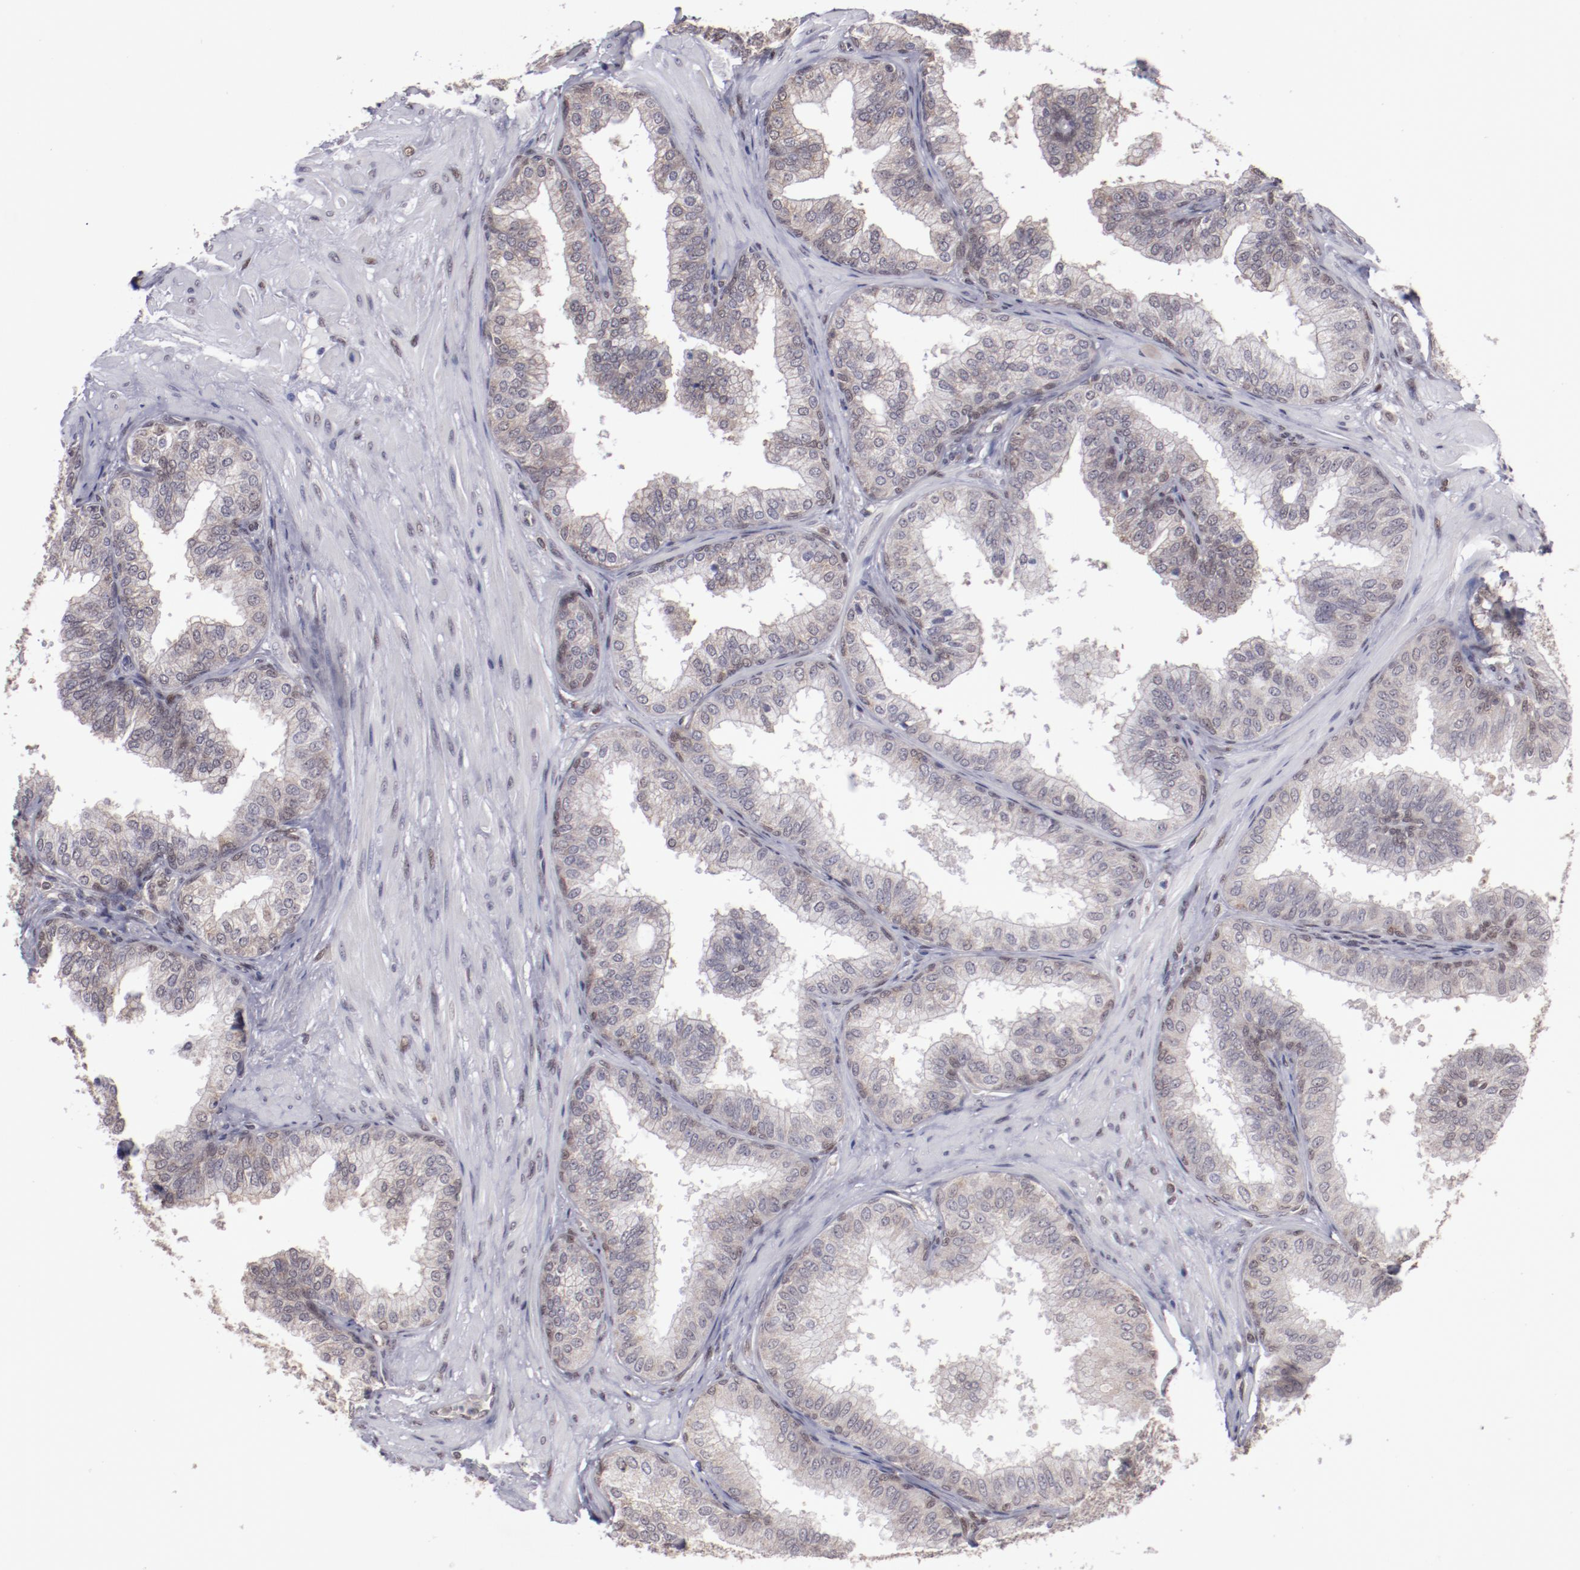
{"staining": {"intensity": "weak", "quantity": "<25%", "location": "cytoplasmic/membranous"}, "tissue": "prostate", "cell_type": "Glandular cells", "image_type": "normal", "snomed": [{"axis": "morphology", "description": "Normal tissue, NOS"}, {"axis": "topography", "description": "Prostate"}], "caption": "Immunohistochemical staining of unremarkable prostate shows no significant staining in glandular cells. (Brightfield microscopy of DAB (3,3'-diaminobenzidine) immunohistochemistry at high magnification).", "gene": "ARNT", "patient": {"sex": "male", "age": 60}}